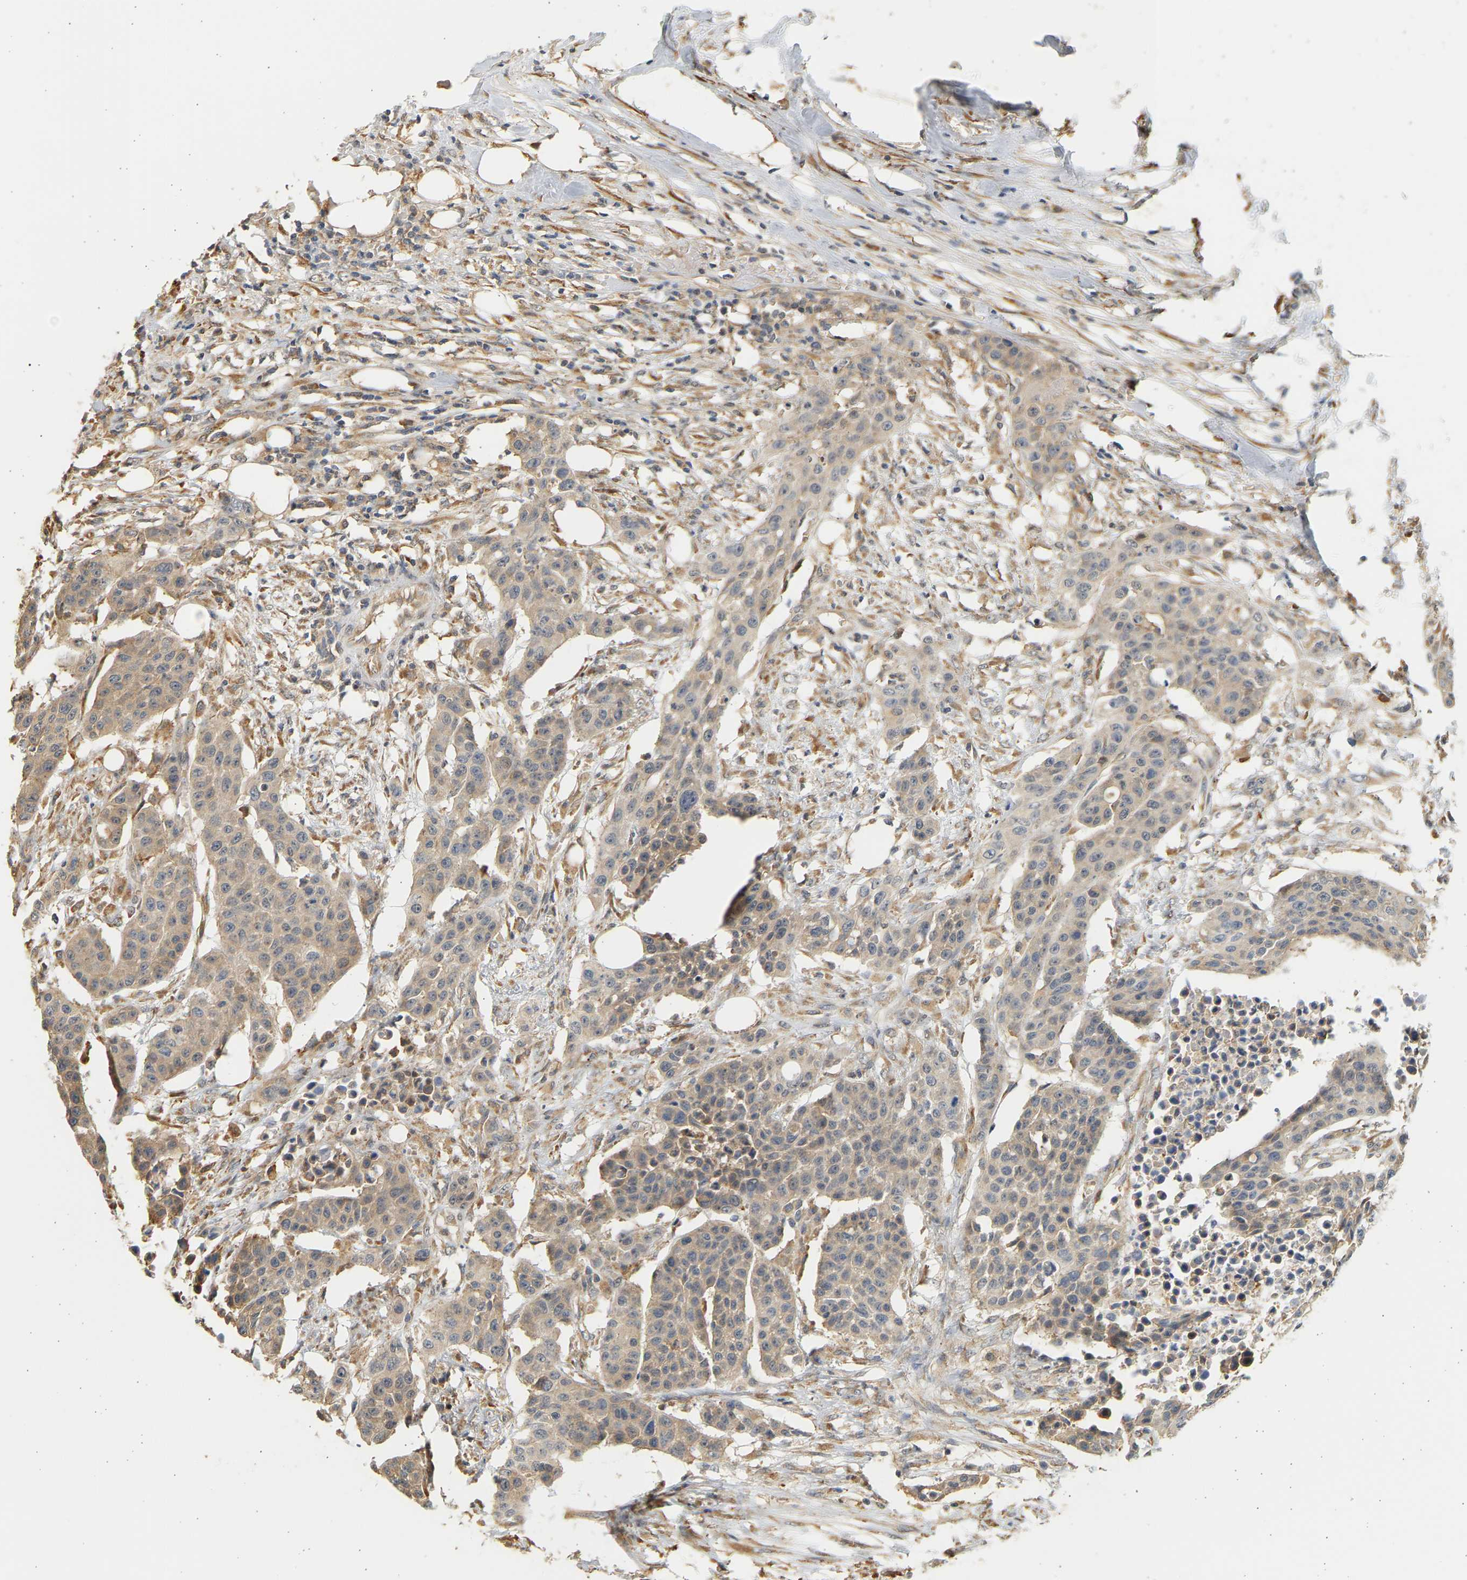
{"staining": {"intensity": "weak", "quantity": "25%-75%", "location": "cytoplasmic/membranous"}, "tissue": "urothelial cancer", "cell_type": "Tumor cells", "image_type": "cancer", "snomed": [{"axis": "morphology", "description": "Urothelial carcinoma, High grade"}, {"axis": "topography", "description": "Urinary bladder"}], "caption": "Urothelial cancer was stained to show a protein in brown. There is low levels of weak cytoplasmic/membranous staining in about 25%-75% of tumor cells.", "gene": "B4GALT6", "patient": {"sex": "male", "age": 74}}